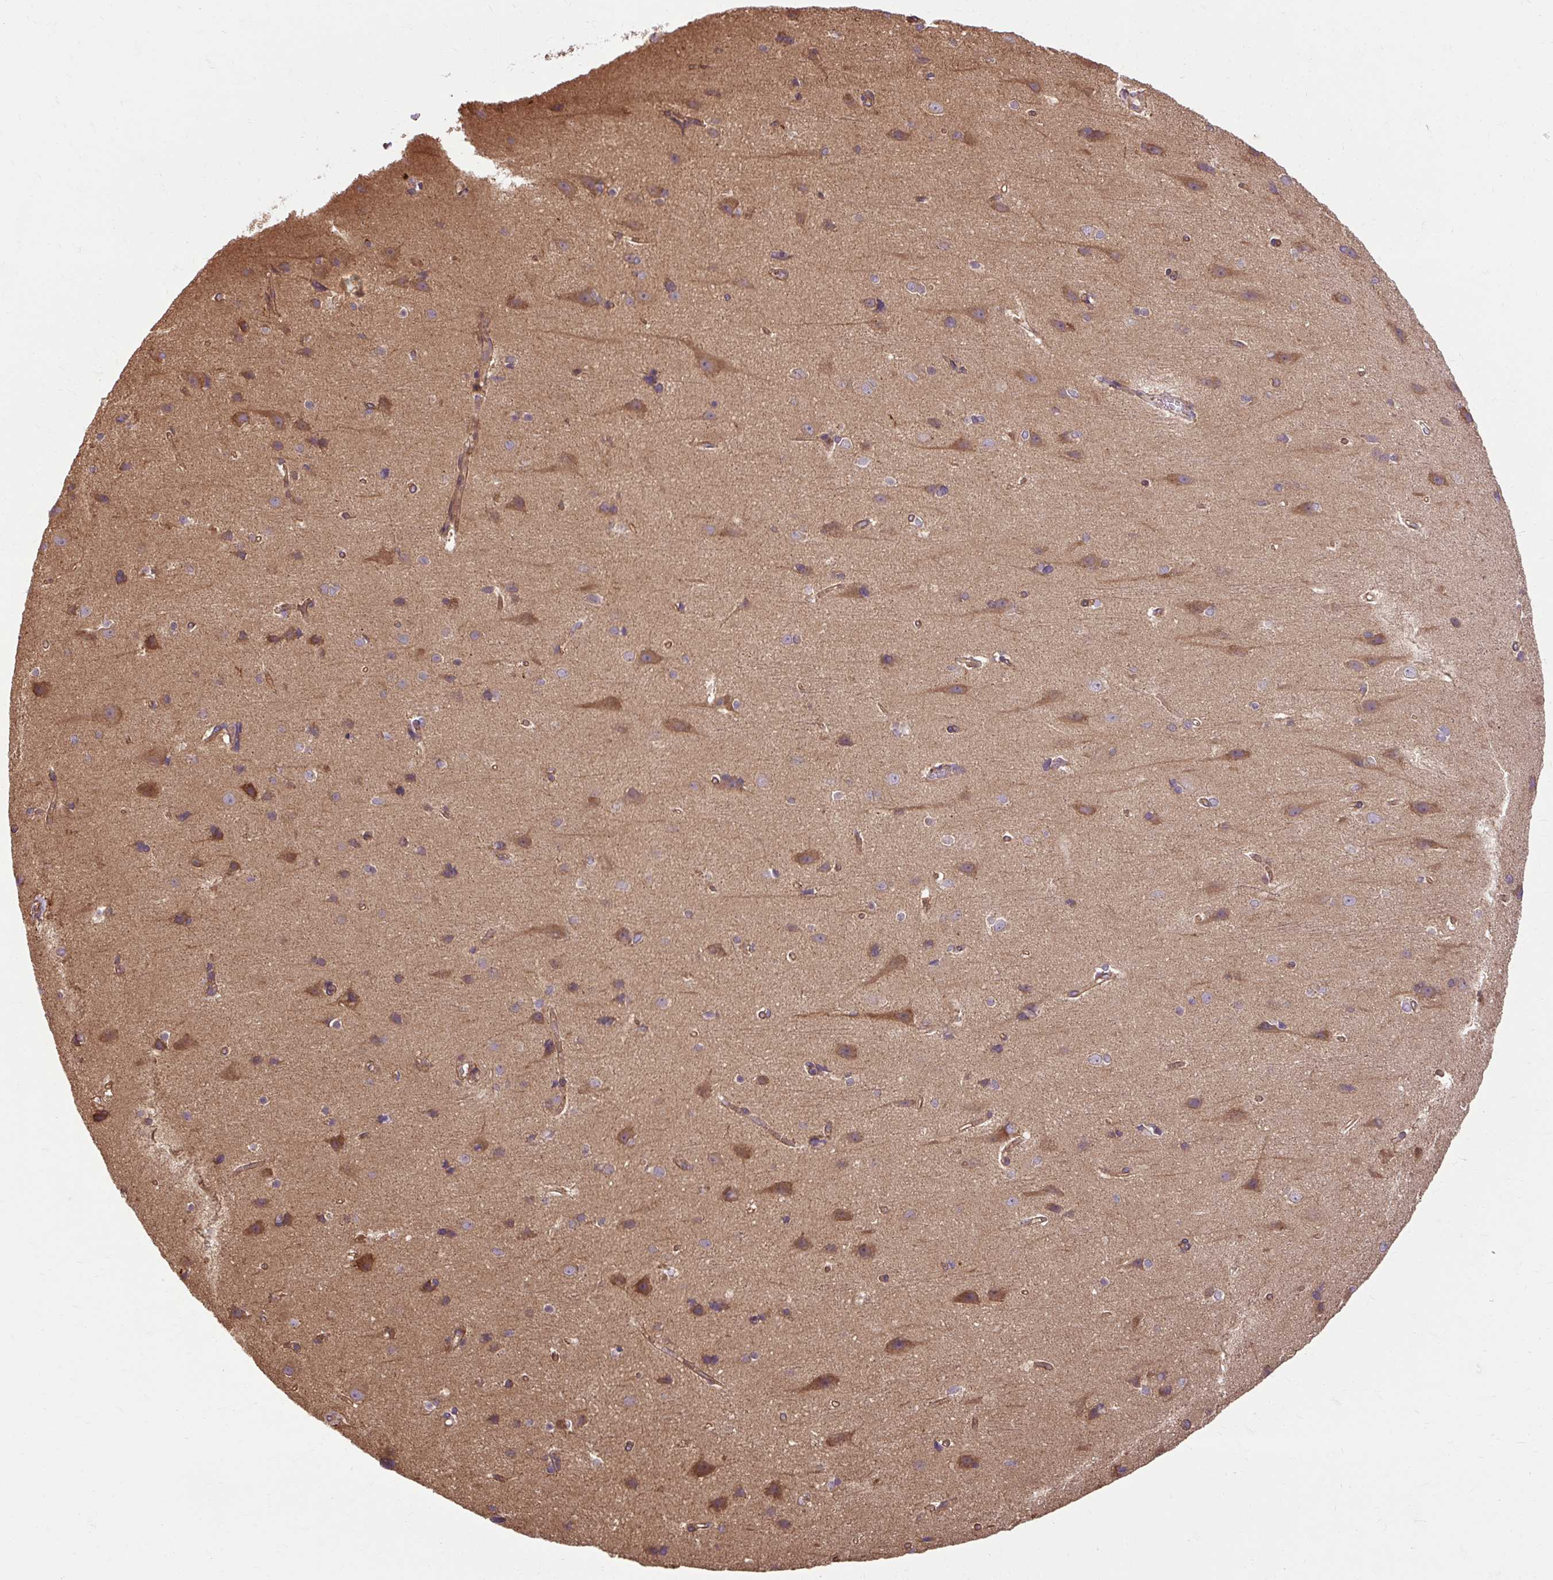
{"staining": {"intensity": "moderate", "quantity": ">75%", "location": "cytoplasmic/membranous"}, "tissue": "cerebral cortex", "cell_type": "Endothelial cells", "image_type": "normal", "snomed": [{"axis": "morphology", "description": "Normal tissue, NOS"}, {"axis": "topography", "description": "Cerebral cortex"}], "caption": "A high-resolution image shows immunohistochemistry staining of unremarkable cerebral cortex, which shows moderate cytoplasmic/membranous expression in approximately >75% of endothelial cells. (DAB (3,3'-diaminobenzidine) = brown stain, brightfield microscopy at high magnification).", "gene": "CCDC93", "patient": {"sex": "male", "age": 37}}